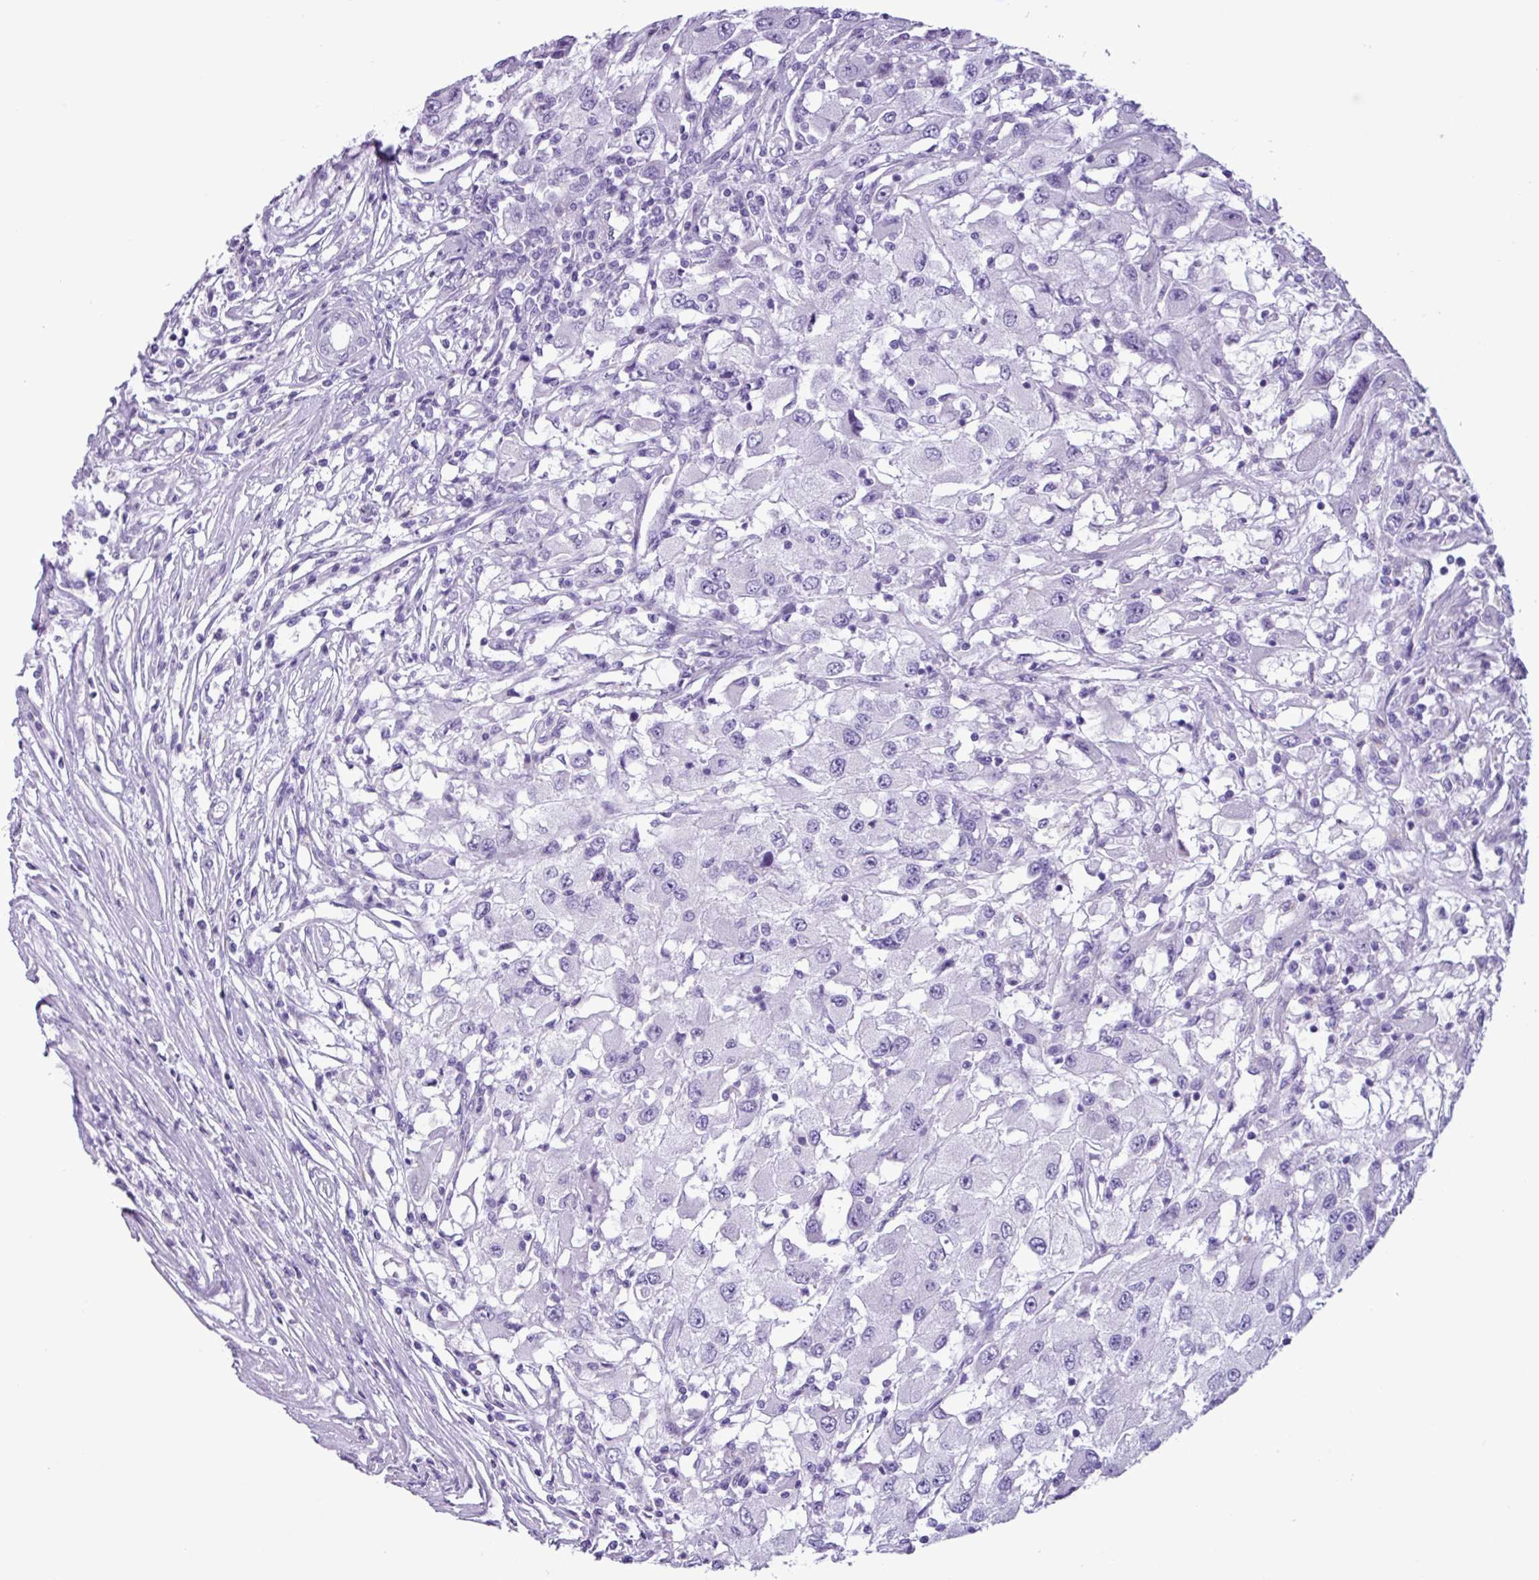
{"staining": {"intensity": "negative", "quantity": "none", "location": "none"}, "tissue": "renal cancer", "cell_type": "Tumor cells", "image_type": "cancer", "snomed": [{"axis": "morphology", "description": "Adenocarcinoma, NOS"}, {"axis": "topography", "description": "Kidney"}], "caption": "Immunohistochemical staining of adenocarcinoma (renal) demonstrates no significant staining in tumor cells.", "gene": "AGO3", "patient": {"sex": "female", "age": 67}}